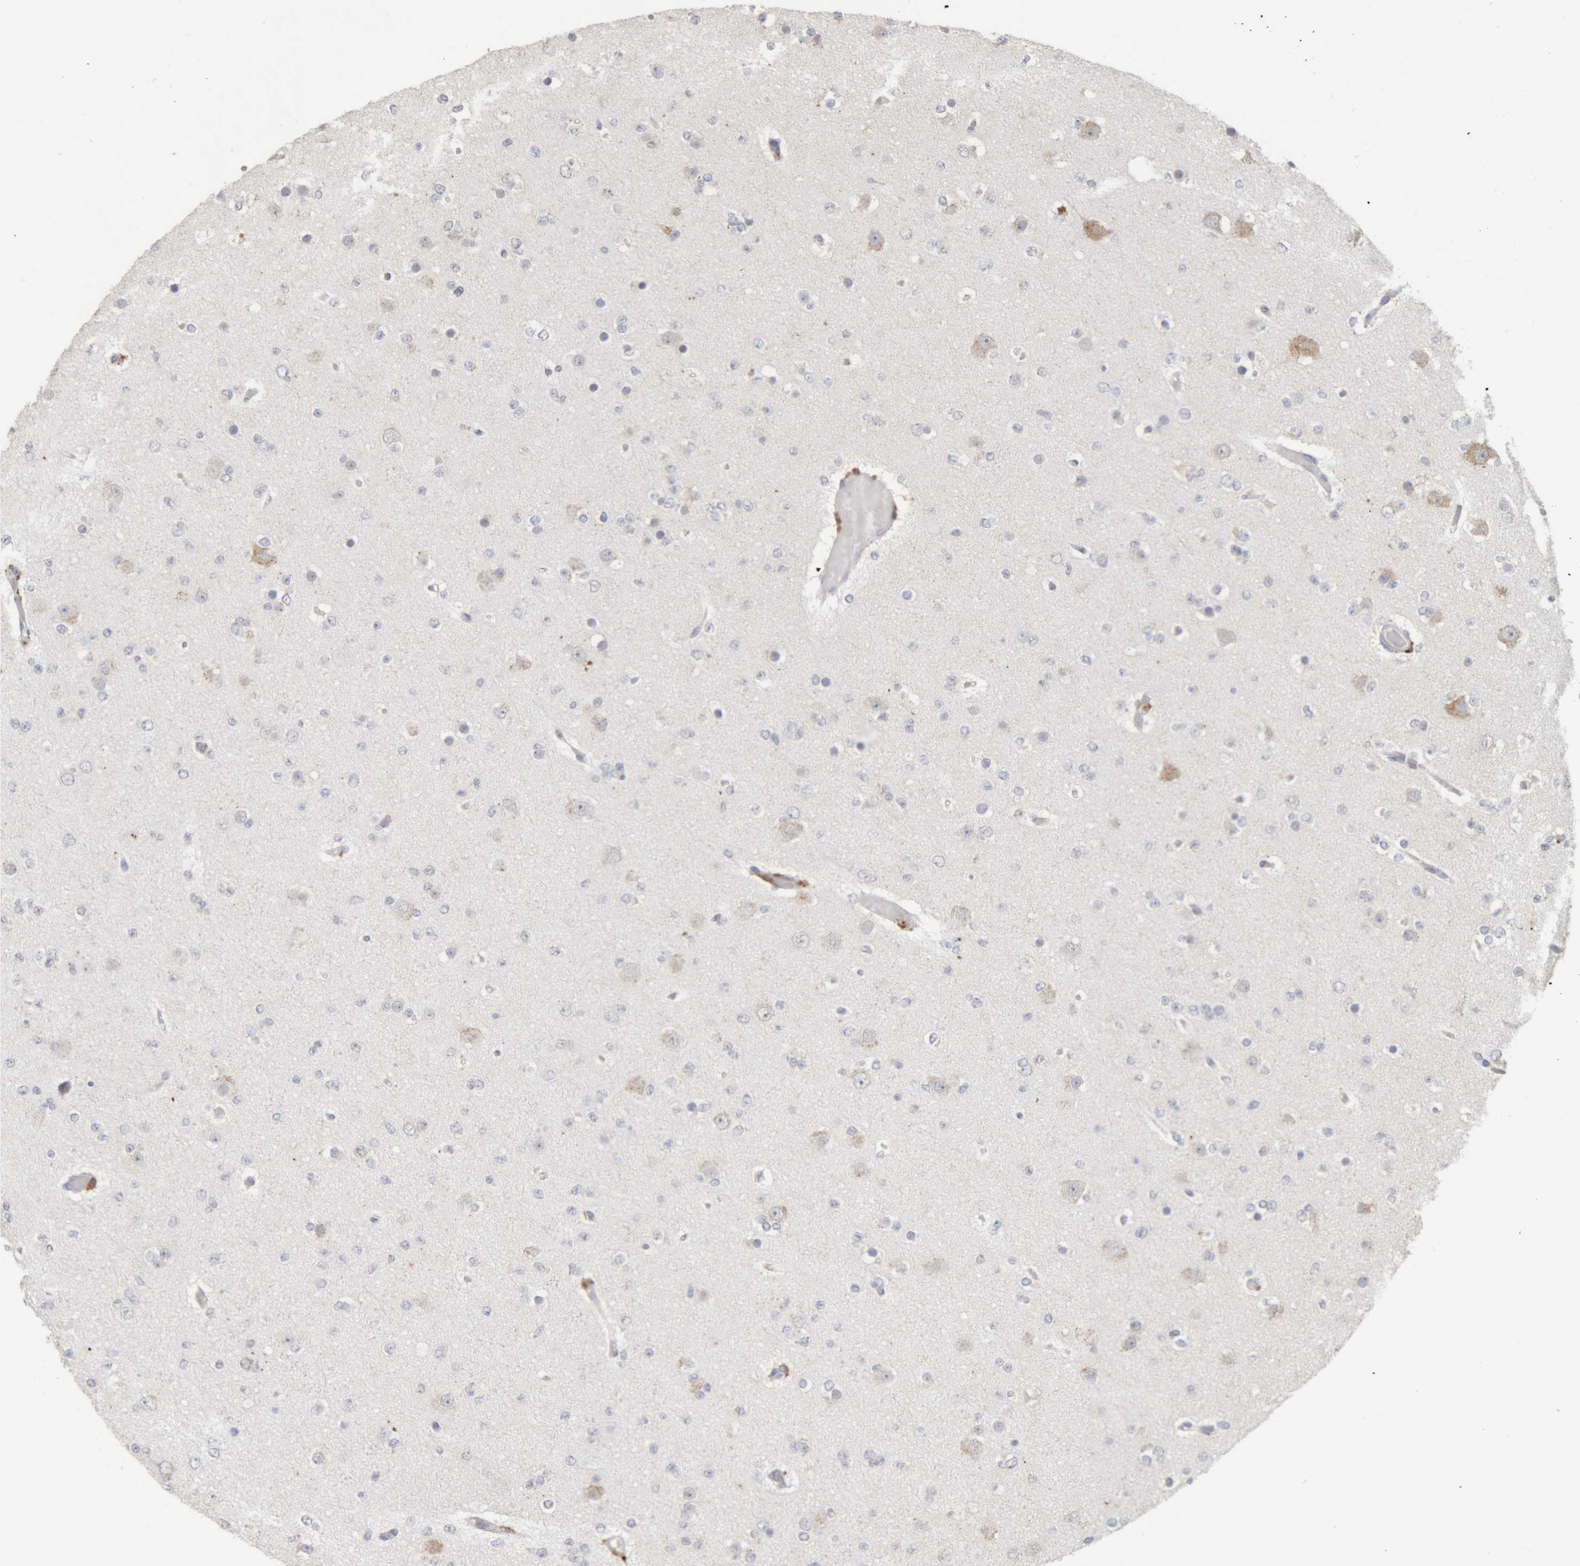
{"staining": {"intensity": "negative", "quantity": "none", "location": "none"}, "tissue": "glioma", "cell_type": "Tumor cells", "image_type": "cancer", "snomed": [{"axis": "morphology", "description": "Glioma, malignant, Low grade"}, {"axis": "topography", "description": "Brain"}], "caption": "The micrograph exhibits no significant staining in tumor cells of glioma.", "gene": "ARSA", "patient": {"sex": "female", "age": 22}}